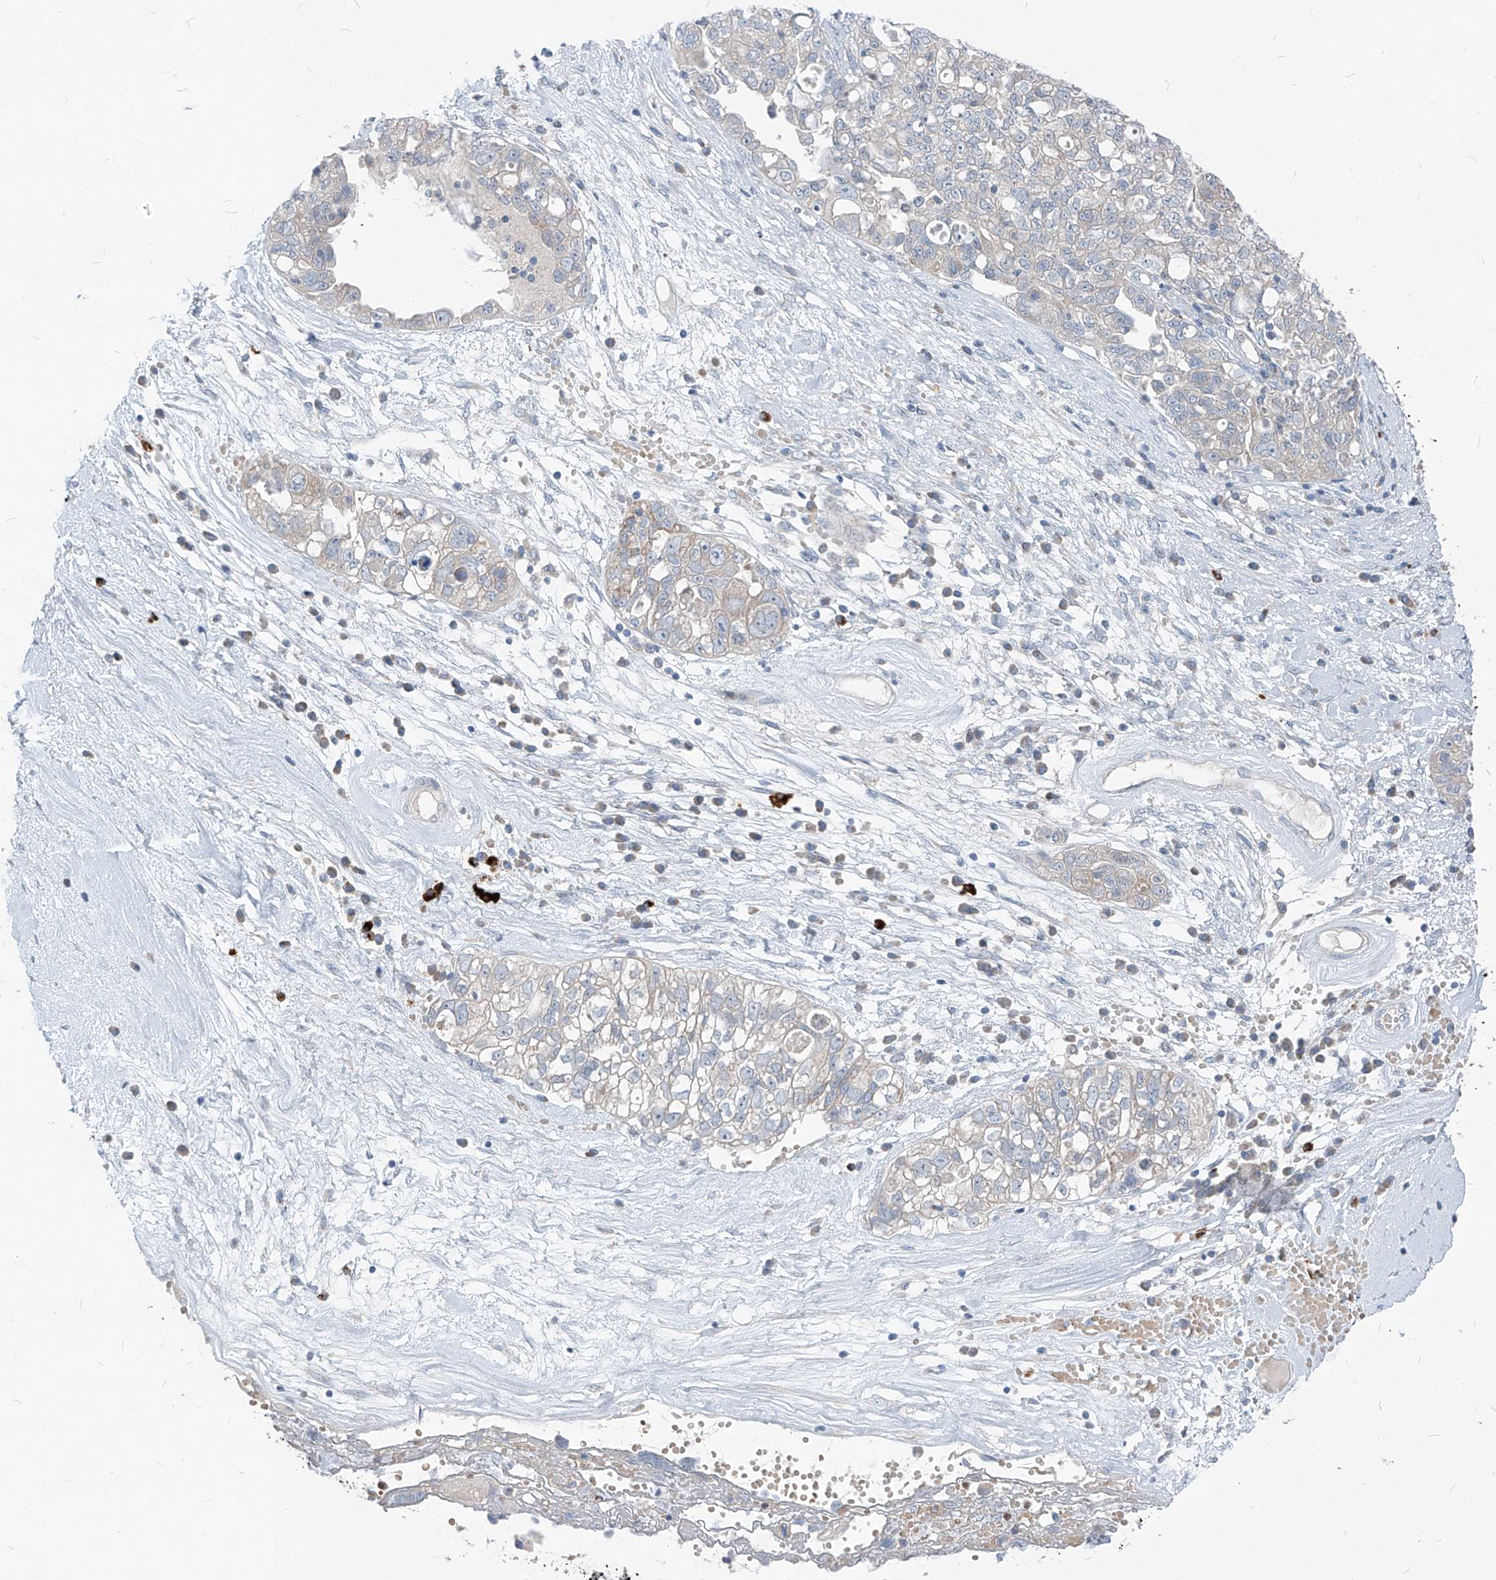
{"staining": {"intensity": "negative", "quantity": "none", "location": "none"}, "tissue": "ovarian cancer", "cell_type": "Tumor cells", "image_type": "cancer", "snomed": [{"axis": "morphology", "description": "Carcinoma, NOS"}, {"axis": "morphology", "description": "Cystadenocarcinoma, serous, NOS"}, {"axis": "topography", "description": "Ovary"}], "caption": "IHC histopathology image of neoplastic tissue: serous cystadenocarcinoma (ovarian) stained with DAB (3,3'-diaminobenzidine) displays no significant protein staining in tumor cells.", "gene": "CHMP2B", "patient": {"sex": "female", "age": 69}}